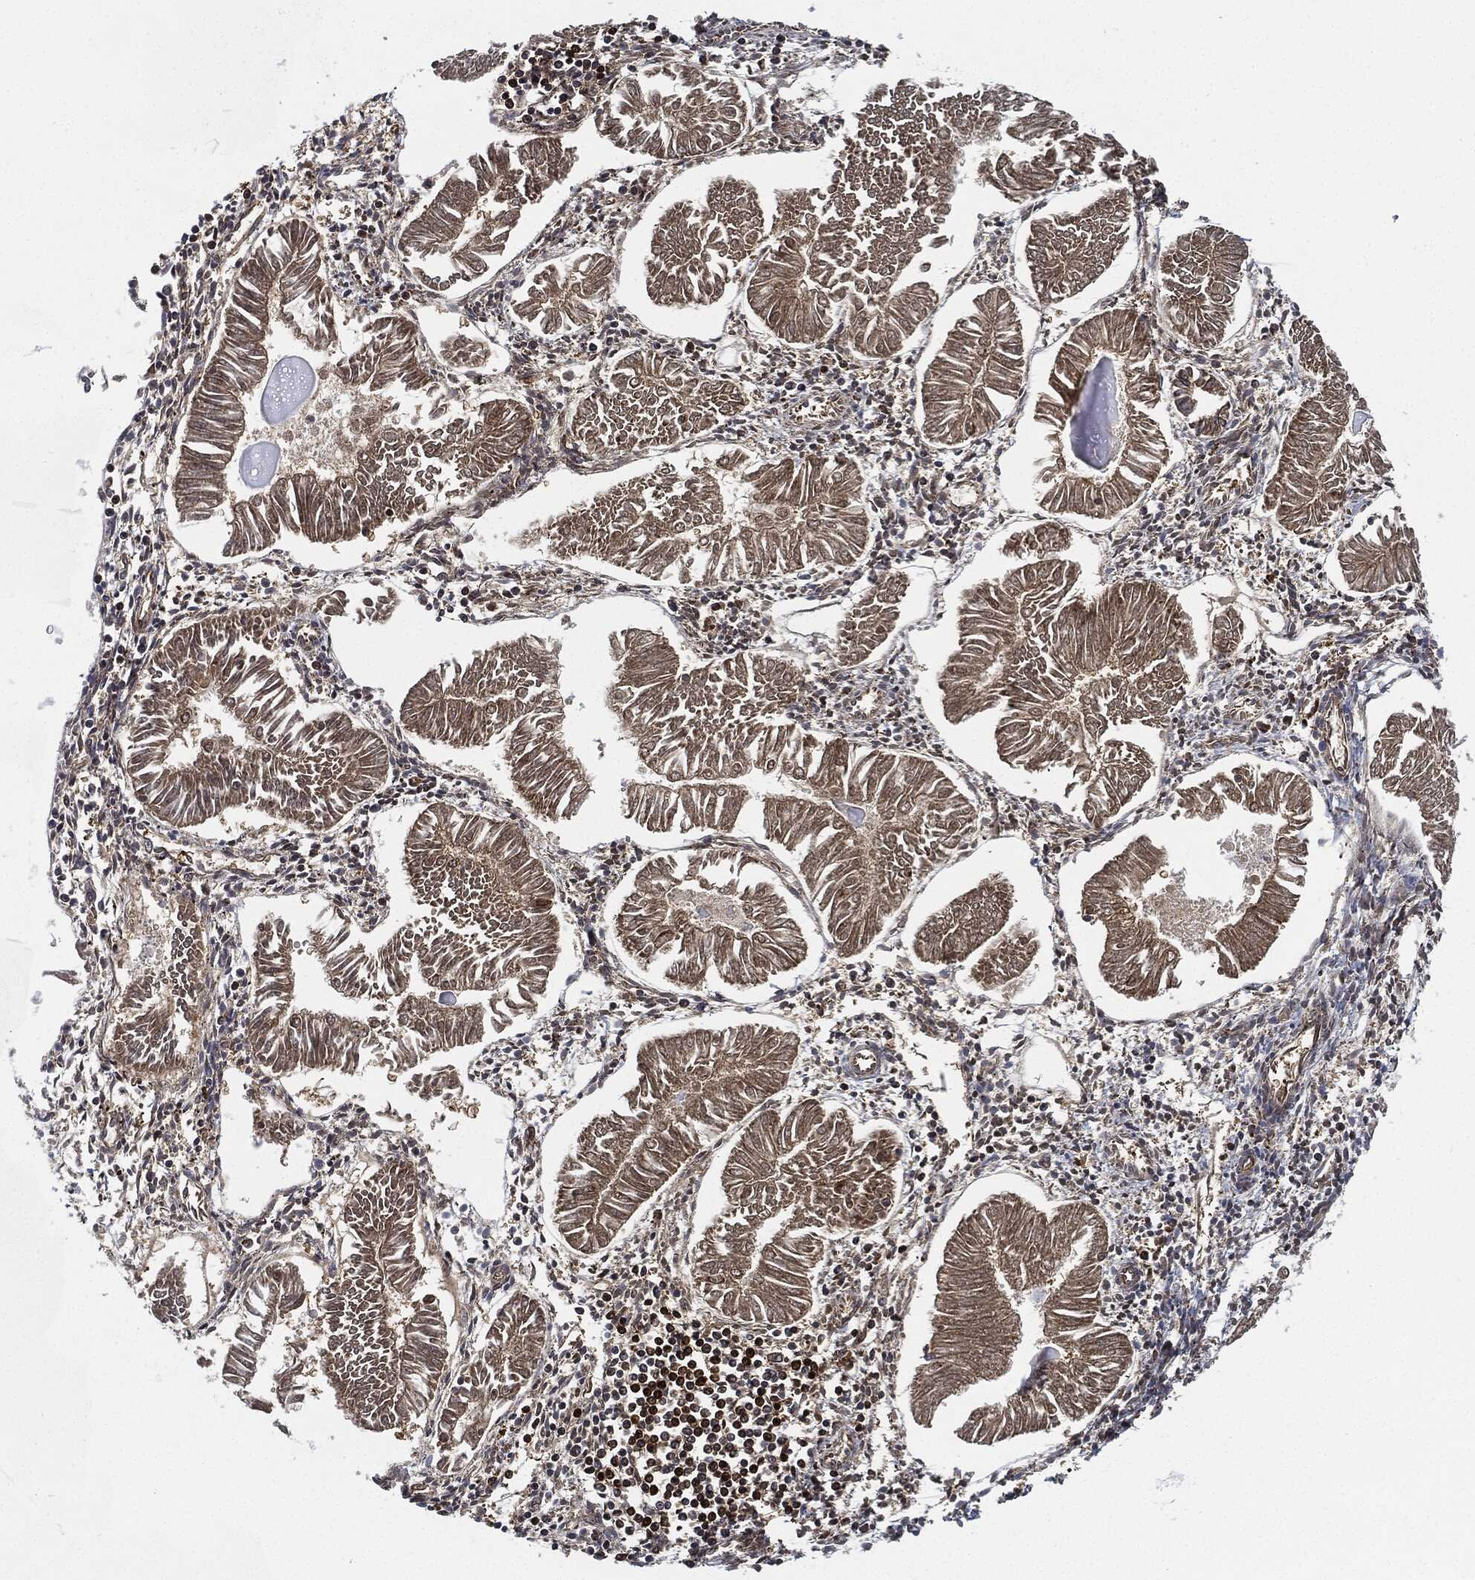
{"staining": {"intensity": "weak", "quantity": "25%-75%", "location": "cytoplasmic/membranous"}, "tissue": "endometrial cancer", "cell_type": "Tumor cells", "image_type": "cancer", "snomed": [{"axis": "morphology", "description": "Adenocarcinoma, NOS"}, {"axis": "topography", "description": "Endometrium"}], "caption": "This image displays immunohistochemistry (IHC) staining of adenocarcinoma (endometrial), with low weak cytoplasmic/membranous staining in about 25%-75% of tumor cells.", "gene": "RNASEL", "patient": {"sex": "female", "age": 53}}